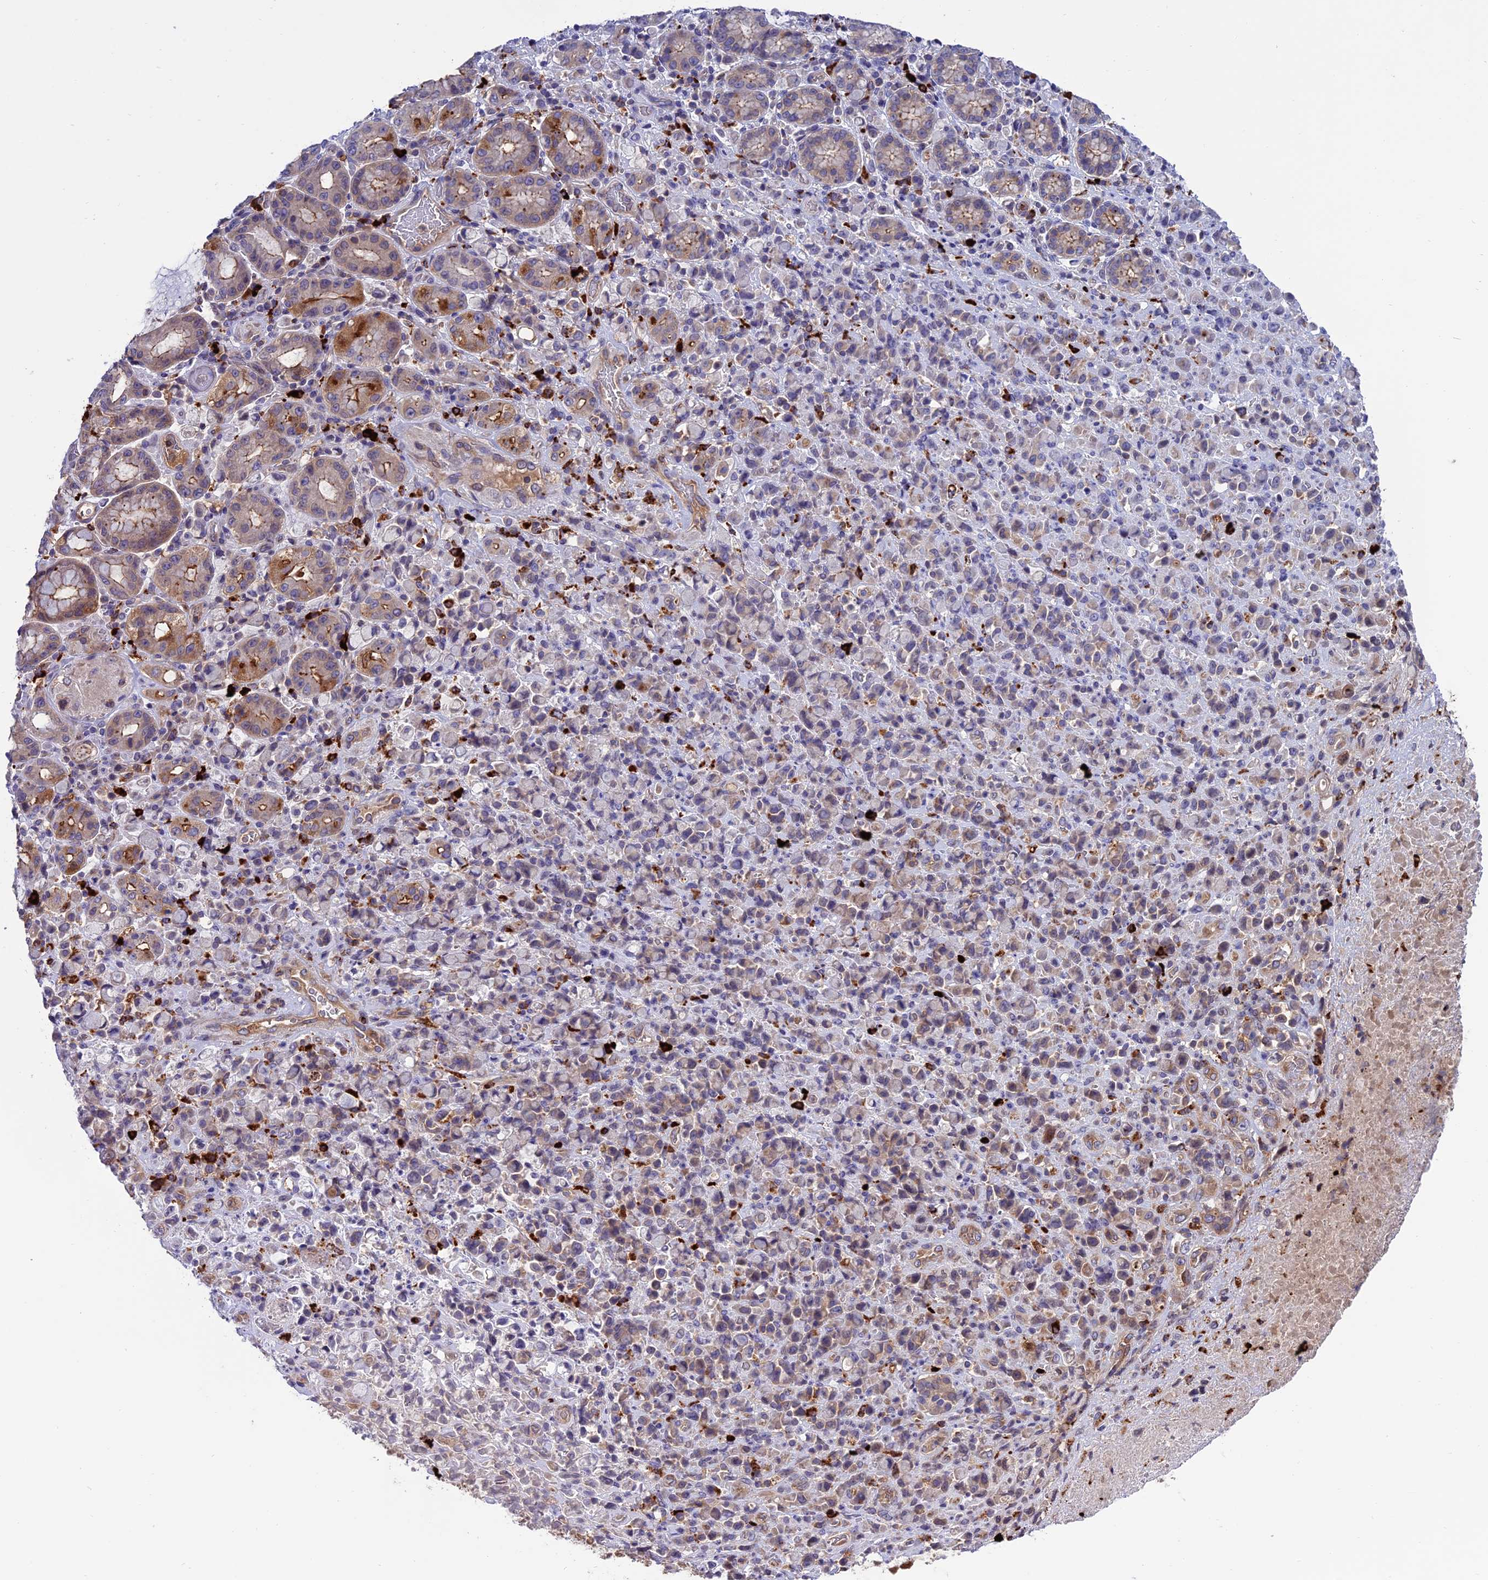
{"staining": {"intensity": "weak", "quantity": "<25%", "location": "cytoplasmic/membranous"}, "tissue": "stomach cancer", "cell_type": "Tumor cells", "image_type": "cancer", "snomed": [{"axis": "morphology", "description": "Normal tissue, NOS"}, {"axis": "morphology", "description": "Adenocarcinoma, NOS"}, {"axis": "topography", "description": "Stomach"}], "caption": "An immunohistochemistry (IHC) micrograph of stomach adenocarcinoma is shown. There is no staining in tumor cells of stomach adenocarcinoma.", "gene": "ARHGEF18", "patient": {"sex": "female", "age": 79}}